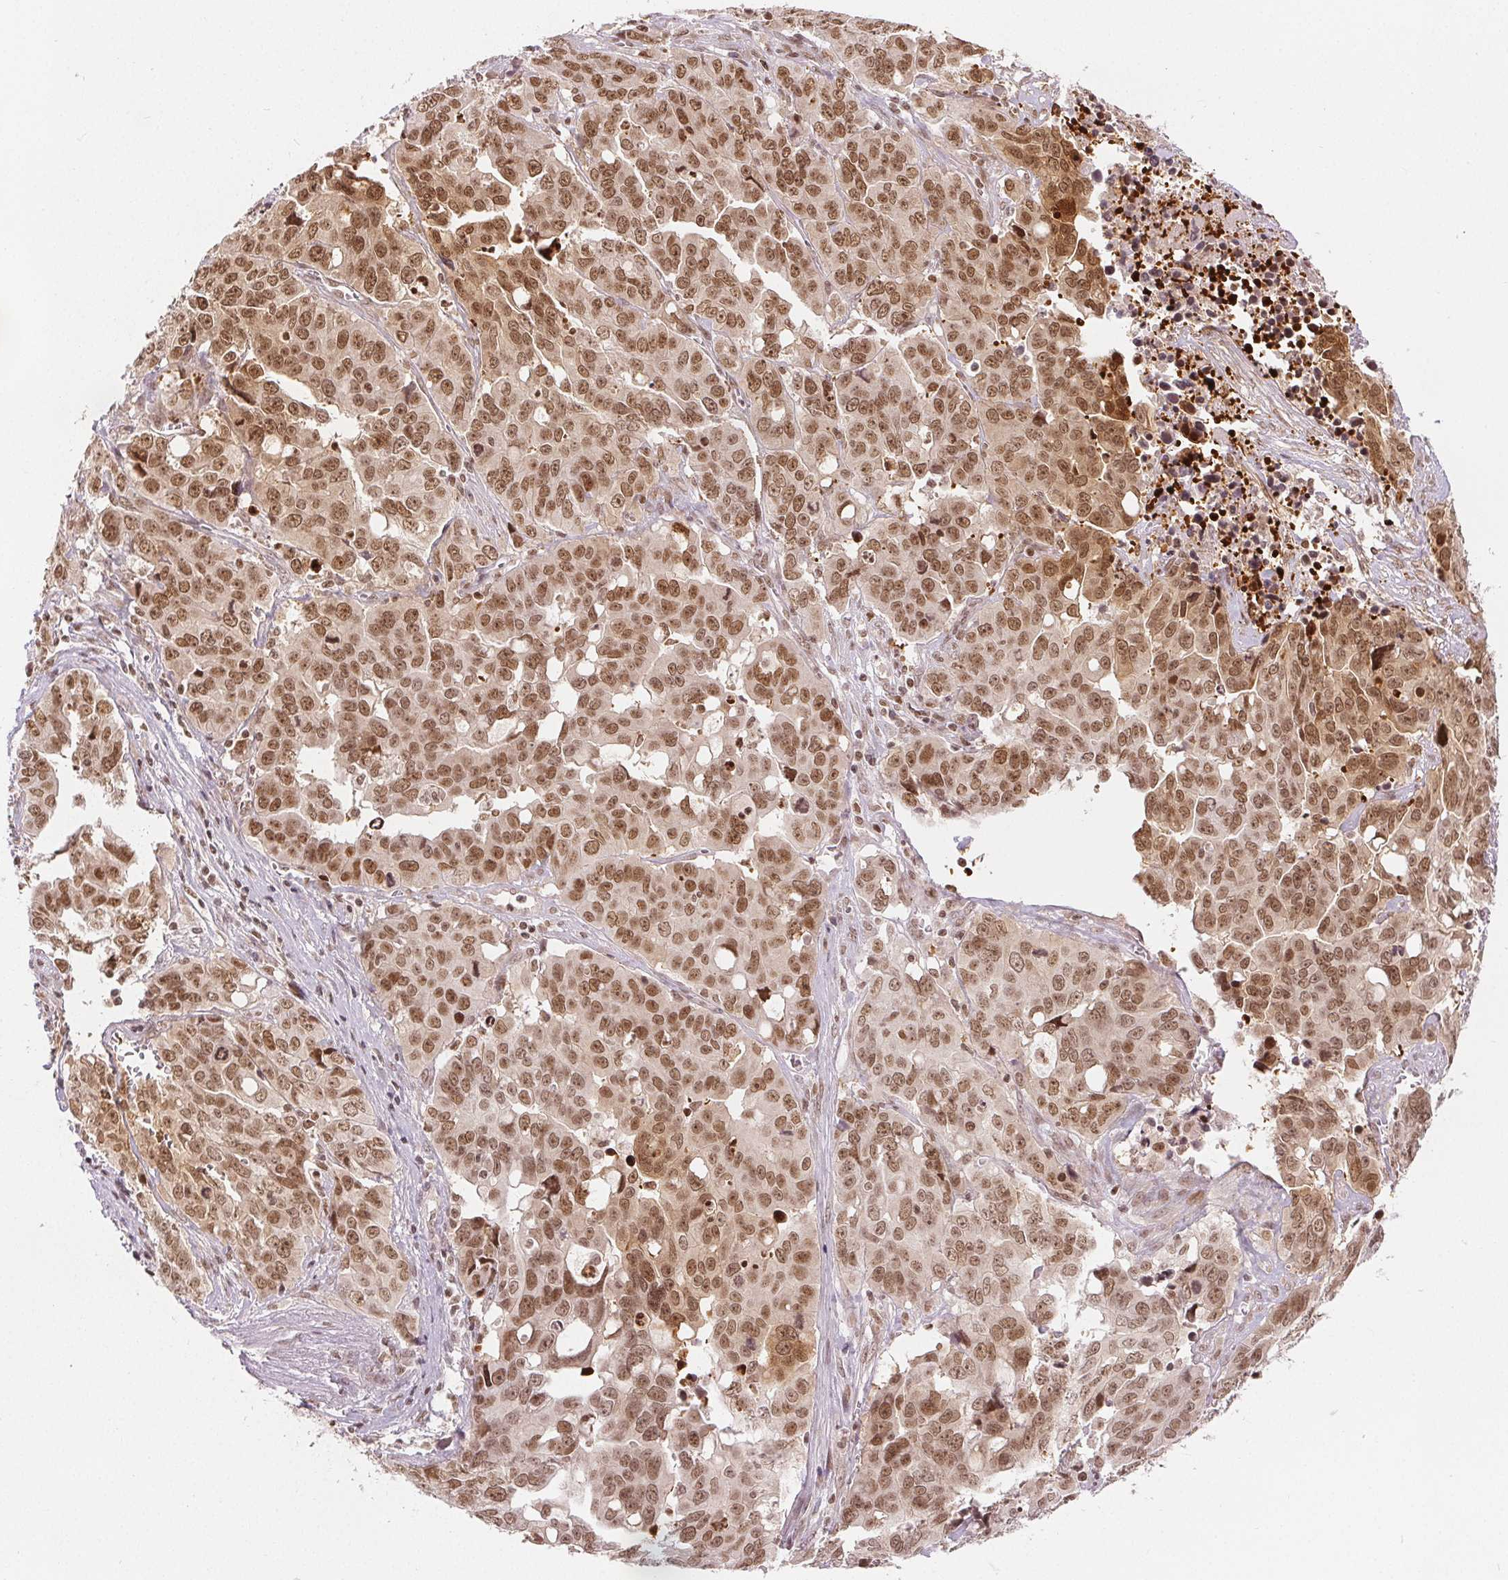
{"staining": {"intensity": "moderate", "quantity": ">75%", "location": "nuclear"}, "tissue": "ovarian cancer", "cell_type": "Tumor cells", "image_type": "cancer", "snomed": [{"axis": "morphology", "description": "Carcinoma, endometroid"}, {"axis": "topography", "description": "Ovary"}], "caption": "Tumor cells demonstrate medium levels of moderate nuclear expression in approximately >75% of cells in human ovarian endometroid carcinoma.", "gene": "DEK", "patient": {"sex": "female", "age": 78}}